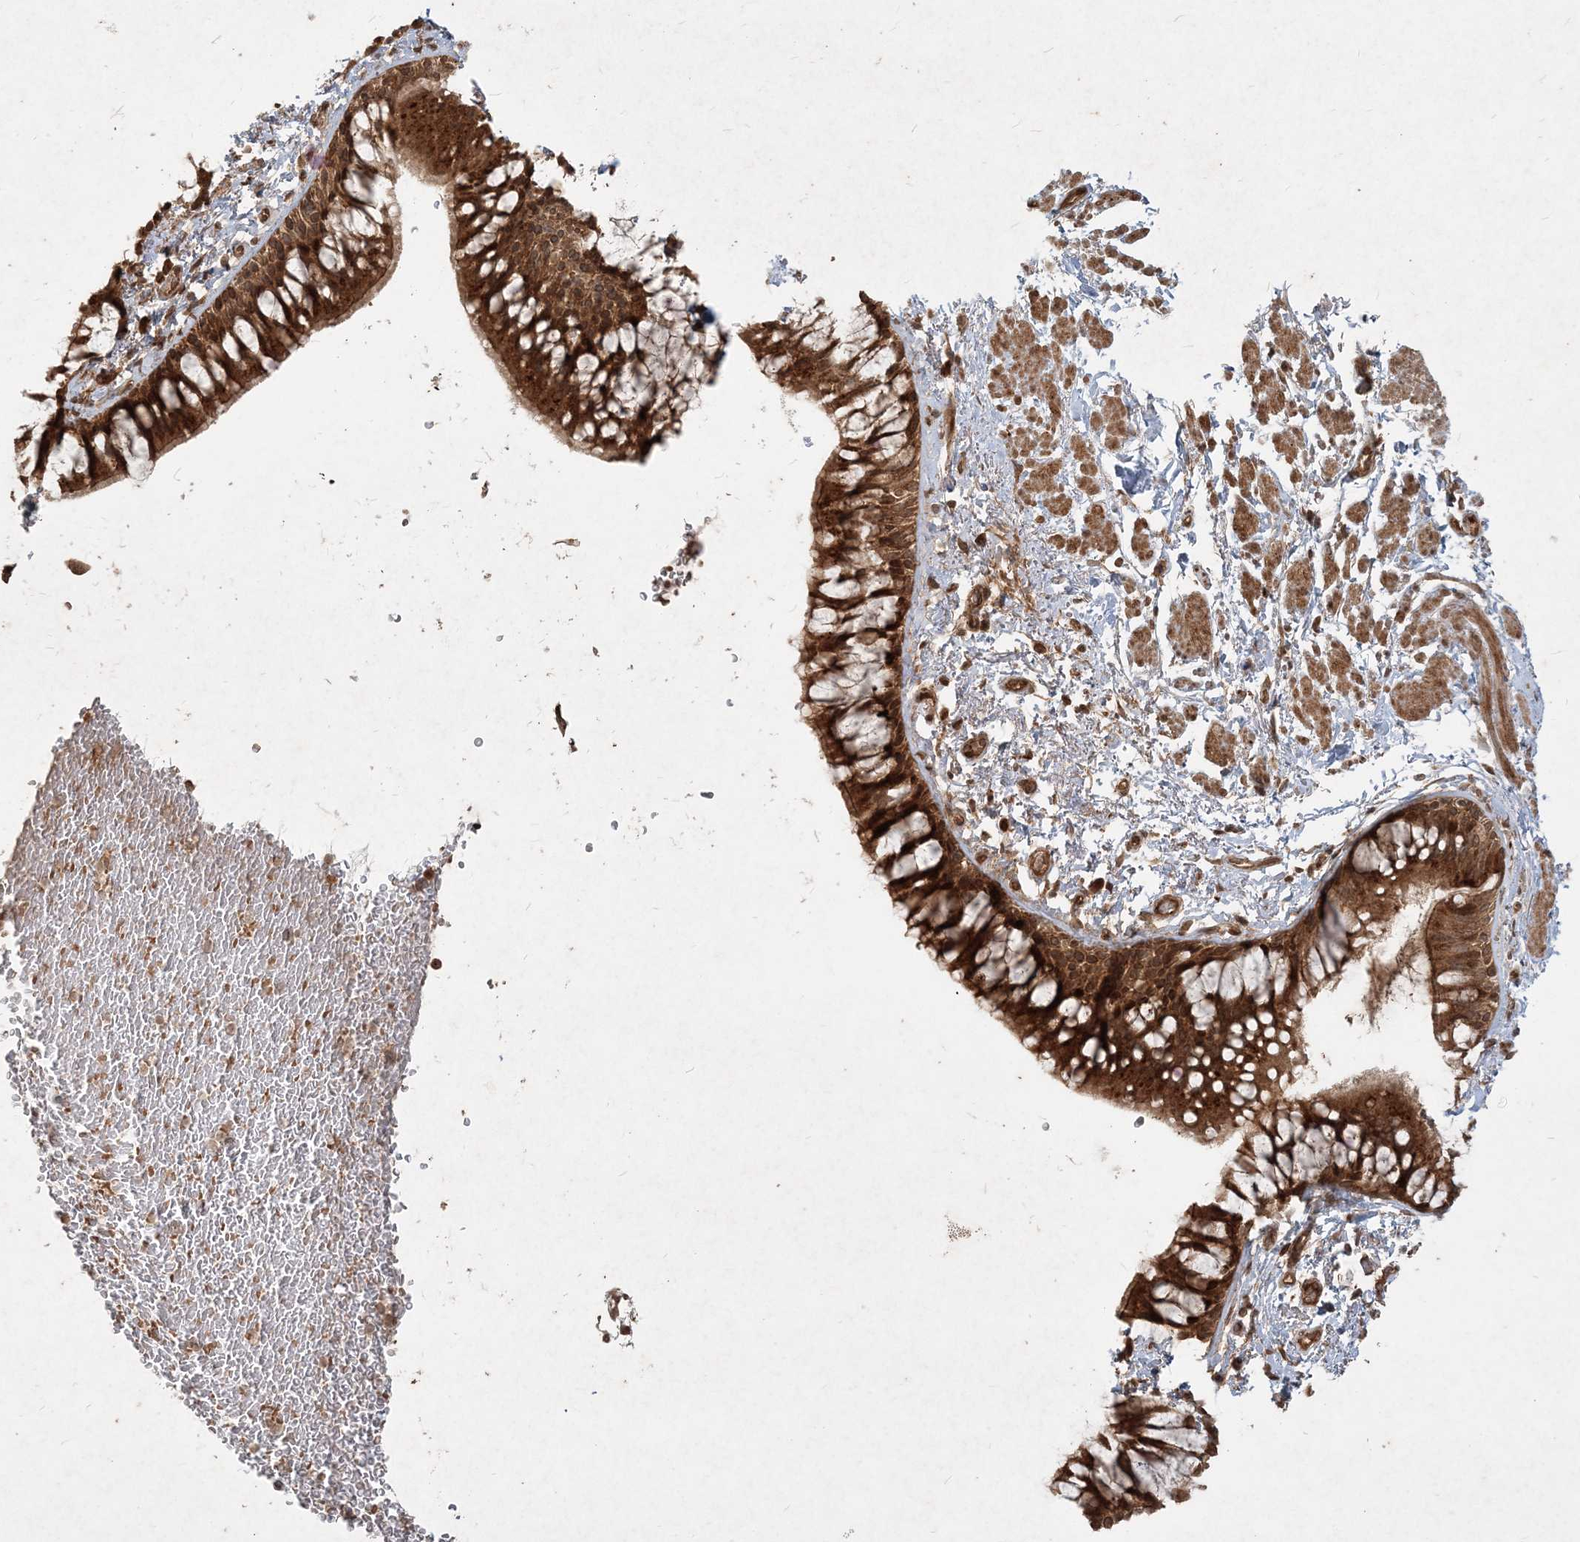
{"staining": {"intensity": "strong", "quantity": ">75%", "location": "cytoplasmic/membranous,nuclear"}, "tissue": "bronchus", "cell_type": "Respiratory epithelial cells", "image_type": "normal", "snomed": [{"axis": "morphology", "description": "Normal tissue, NOS"}, {"axis": "topography", "description": "Cartilage tissue"}, {"axis": "topography", "description": "Bronchus"}], "caption": "High-magnification brightfield microscopy of unremarkable bronchus stained with DAB (3,3'-diaminobenzidine) (brown) and counterstained with hematoxylin (blue). respiratory epithelial cells exhibit strong cytoplasmic/membranous,nuclear positivity is identified in approximately>75% of cells.", "gene": "NARS1", "patient": {"sex": "female", "age": 73}}